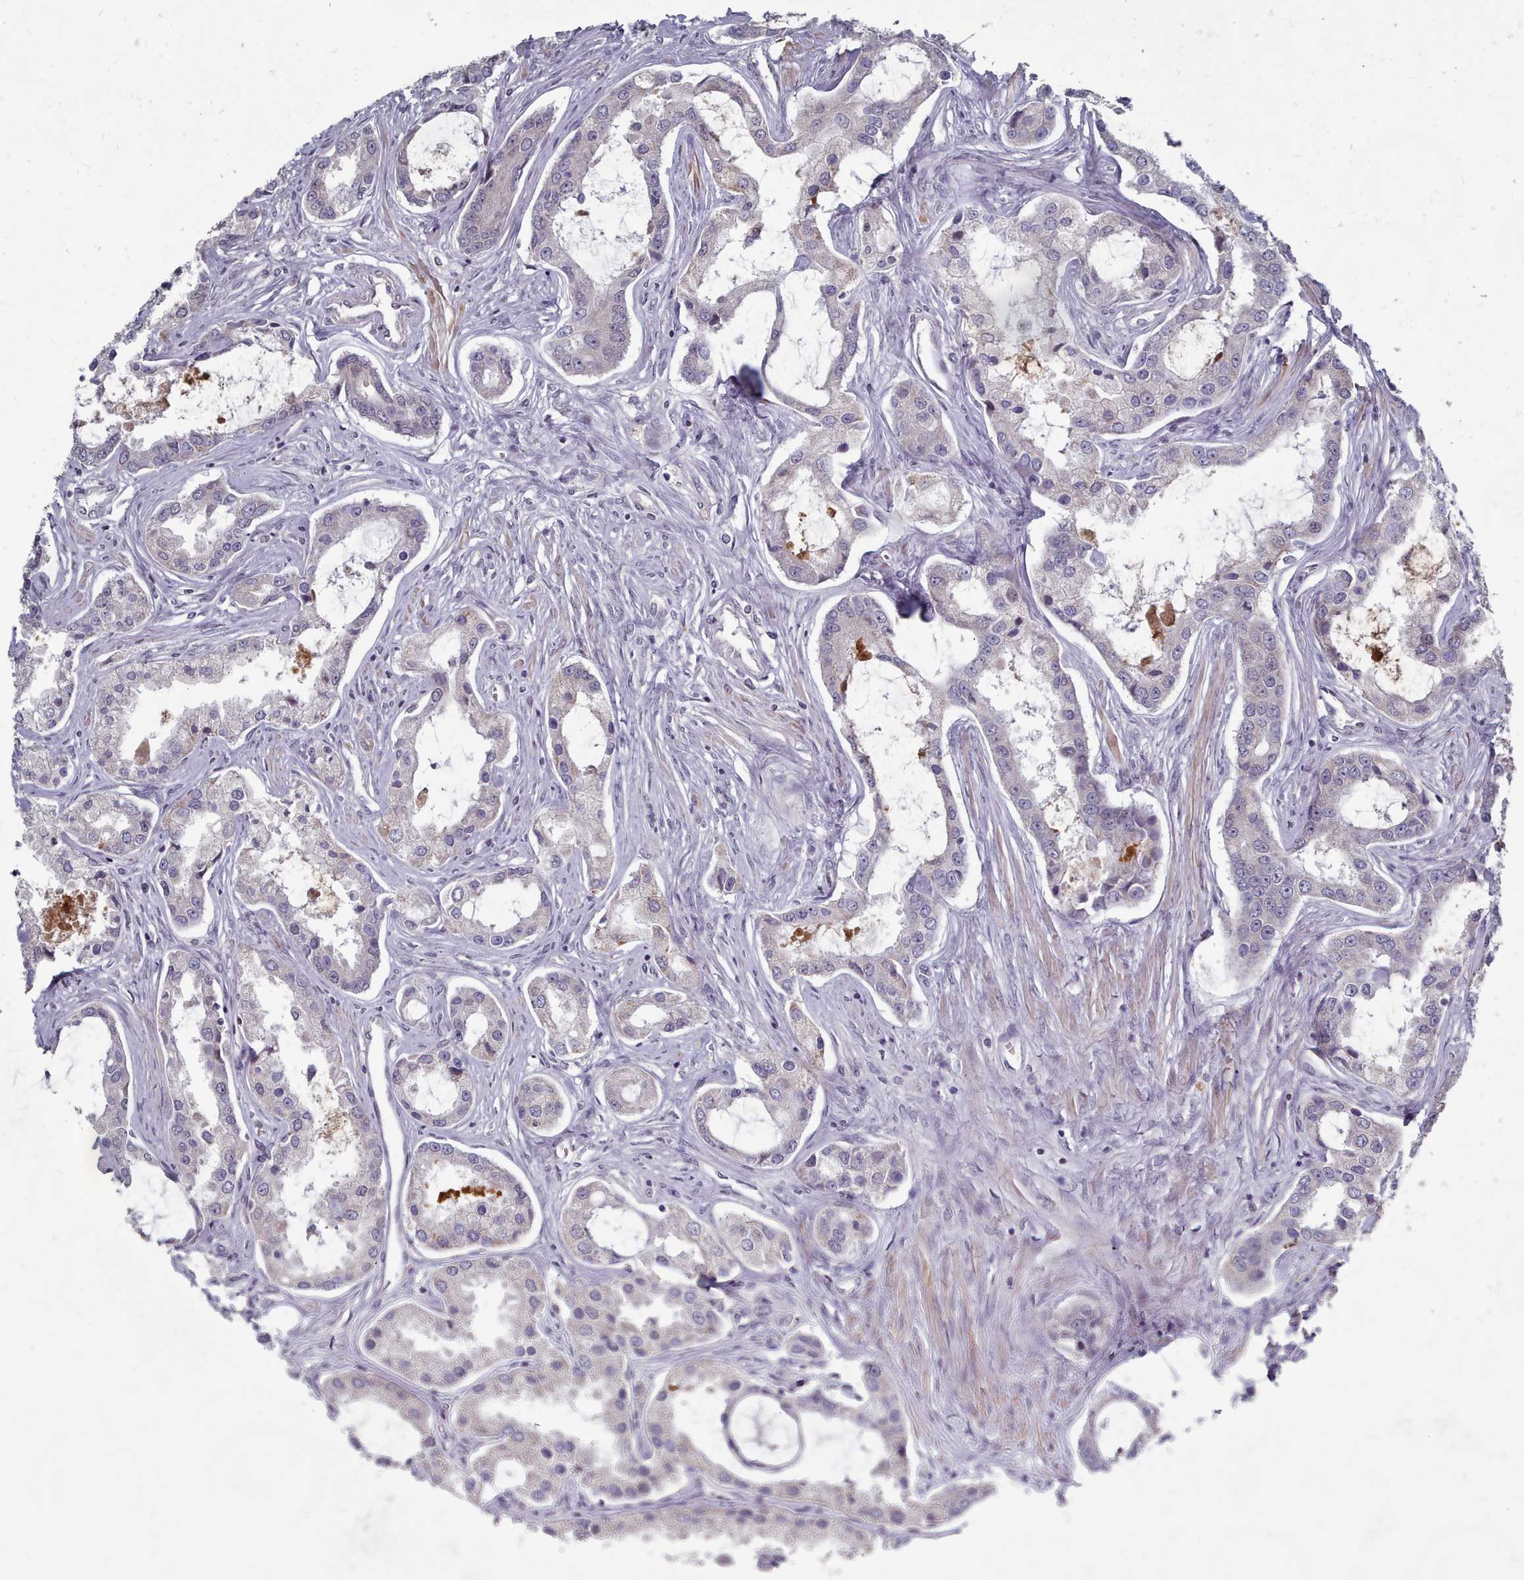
{"staining": {"intensity": "negative", "quantity": "none", "location": "none"}, "tissue": "prostate cancer", "cell_type": "Tumor cells", "image_type": "cancer", "snomed": [{"axis": "morphology", "description": "Adenocarcinoma, Low grade"}, {"axis": "topography", "description": "Prostate"}], "caption": "This is an IHC micrograph of prostate low-grade adenocarcinoma. There is no staining in tumor cells.", "gene": "ACKR3", "patient": {"sex": "male", "age": 68}}